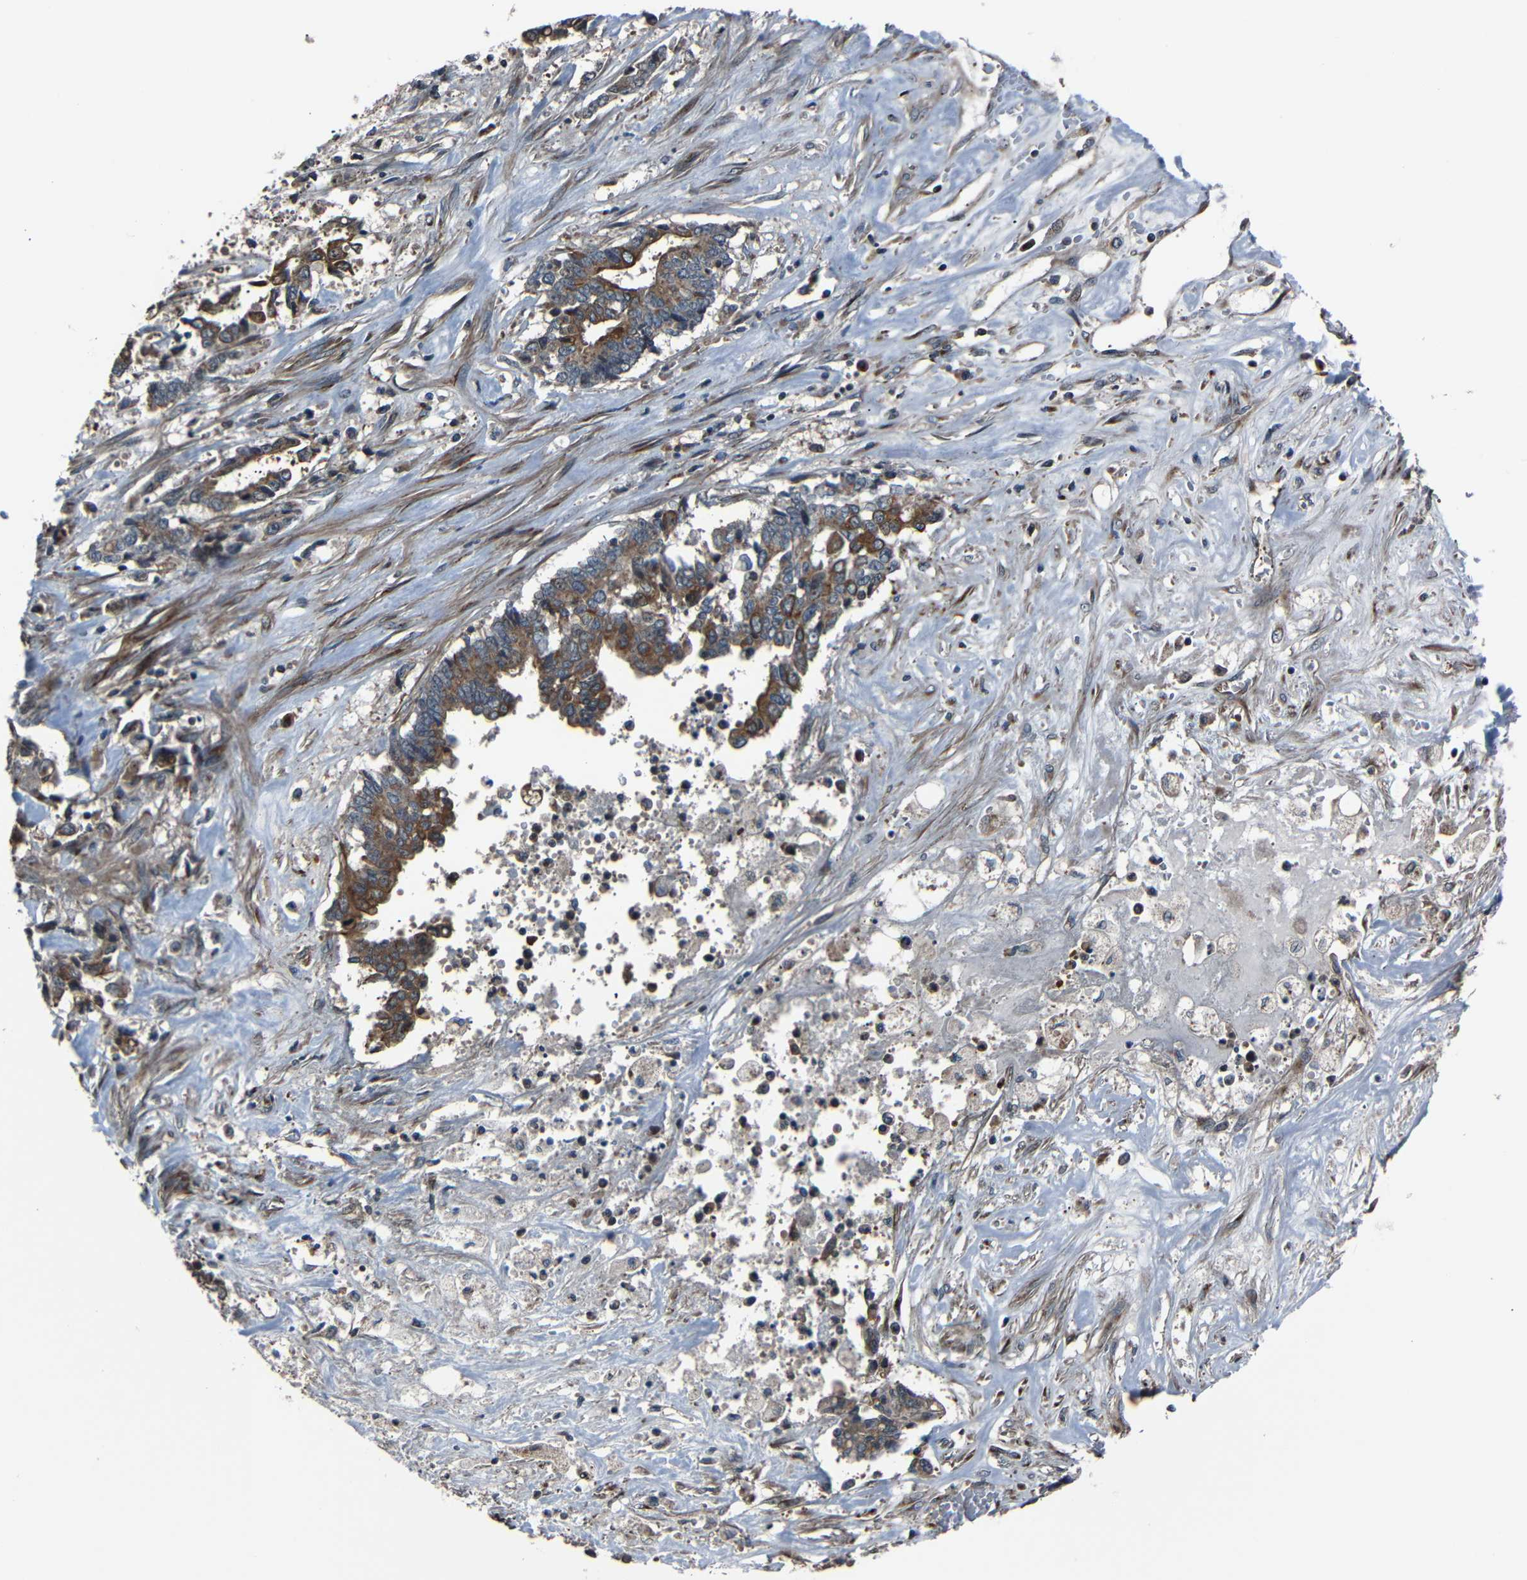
{"staining": {"intensity": "strong", "quantity": ">75%", "location": "cytoplasmic/membranous"}, "tissue": "liver cancer", "cell_type": "Tumor cells", "image_type": "cancer", "snomed": [{"axis": "morphology", "description": "Cholangiocarcinoma"}, {"axis": "topography", "description": "Liver"}], "caption": "Tumor cells reveal high levels of strong cytoplasmic/membranous positivity in about >75% of cells in human cholangiocarcinoma (liver).", "gene": "AKAP9", "patient": {"sex": "male", "age": 57}}